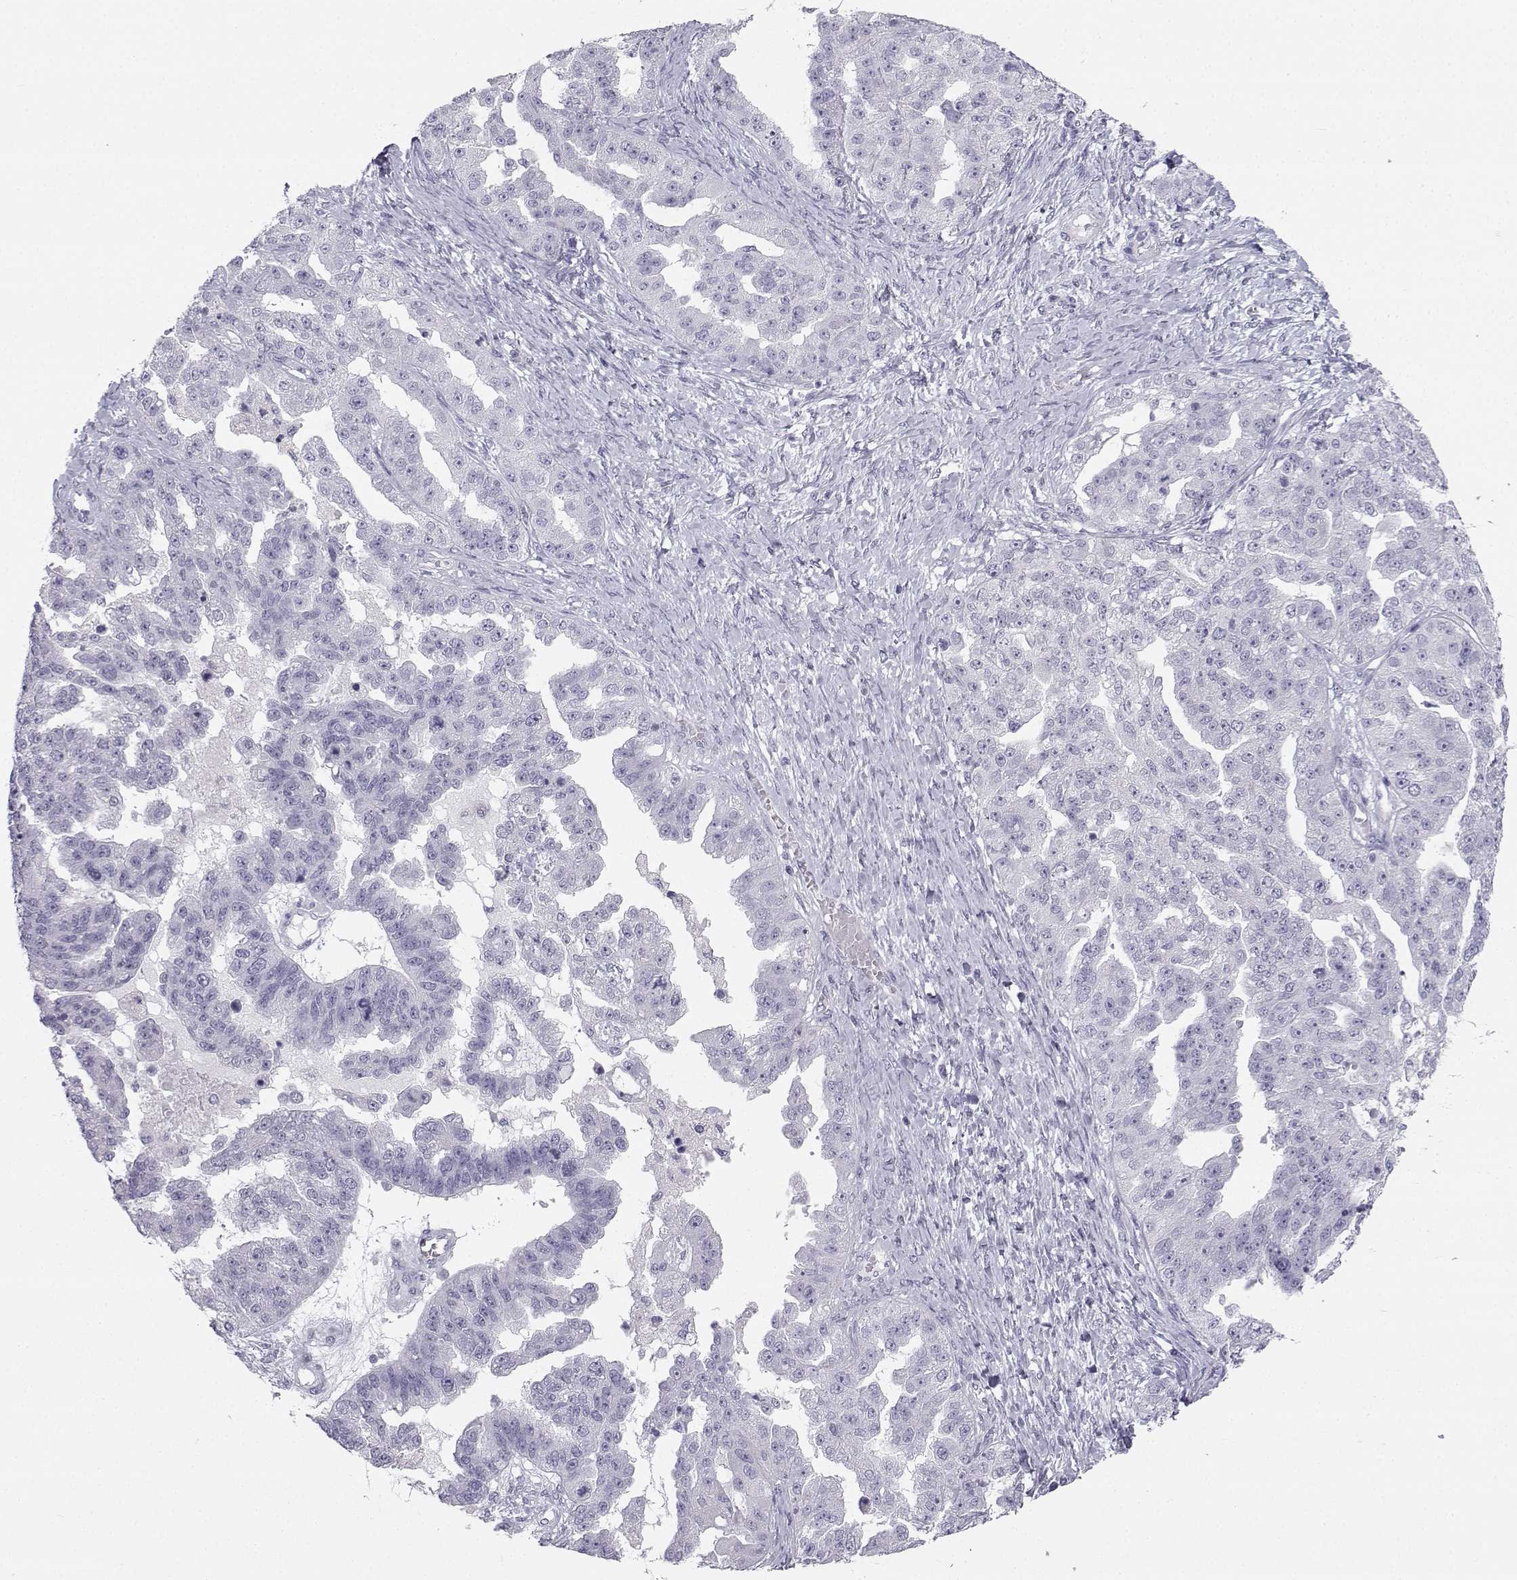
{"staining": {"intensity": "negative", "quantity": "none", "location": "none"}, "tissue": "ovarian cancer", "cell_type": "Tumor cells", "image_type": "cancer", "snomed": [{"axis": "morphology", "description": "Cystadenocarcinoma, serous, NOS"}, {"axis": "topography", "description": "Ovary"}], "caption": "Protein analysis of ovarian cancer displays no significant expression in tumor cells. (DAB (3,3'-diaminobenzidine) immunohistochemistry visualized using brightfield microscopy, high magnification).", "gene": "SYCE1", "patient": {"sex": "female", "age": 58}}